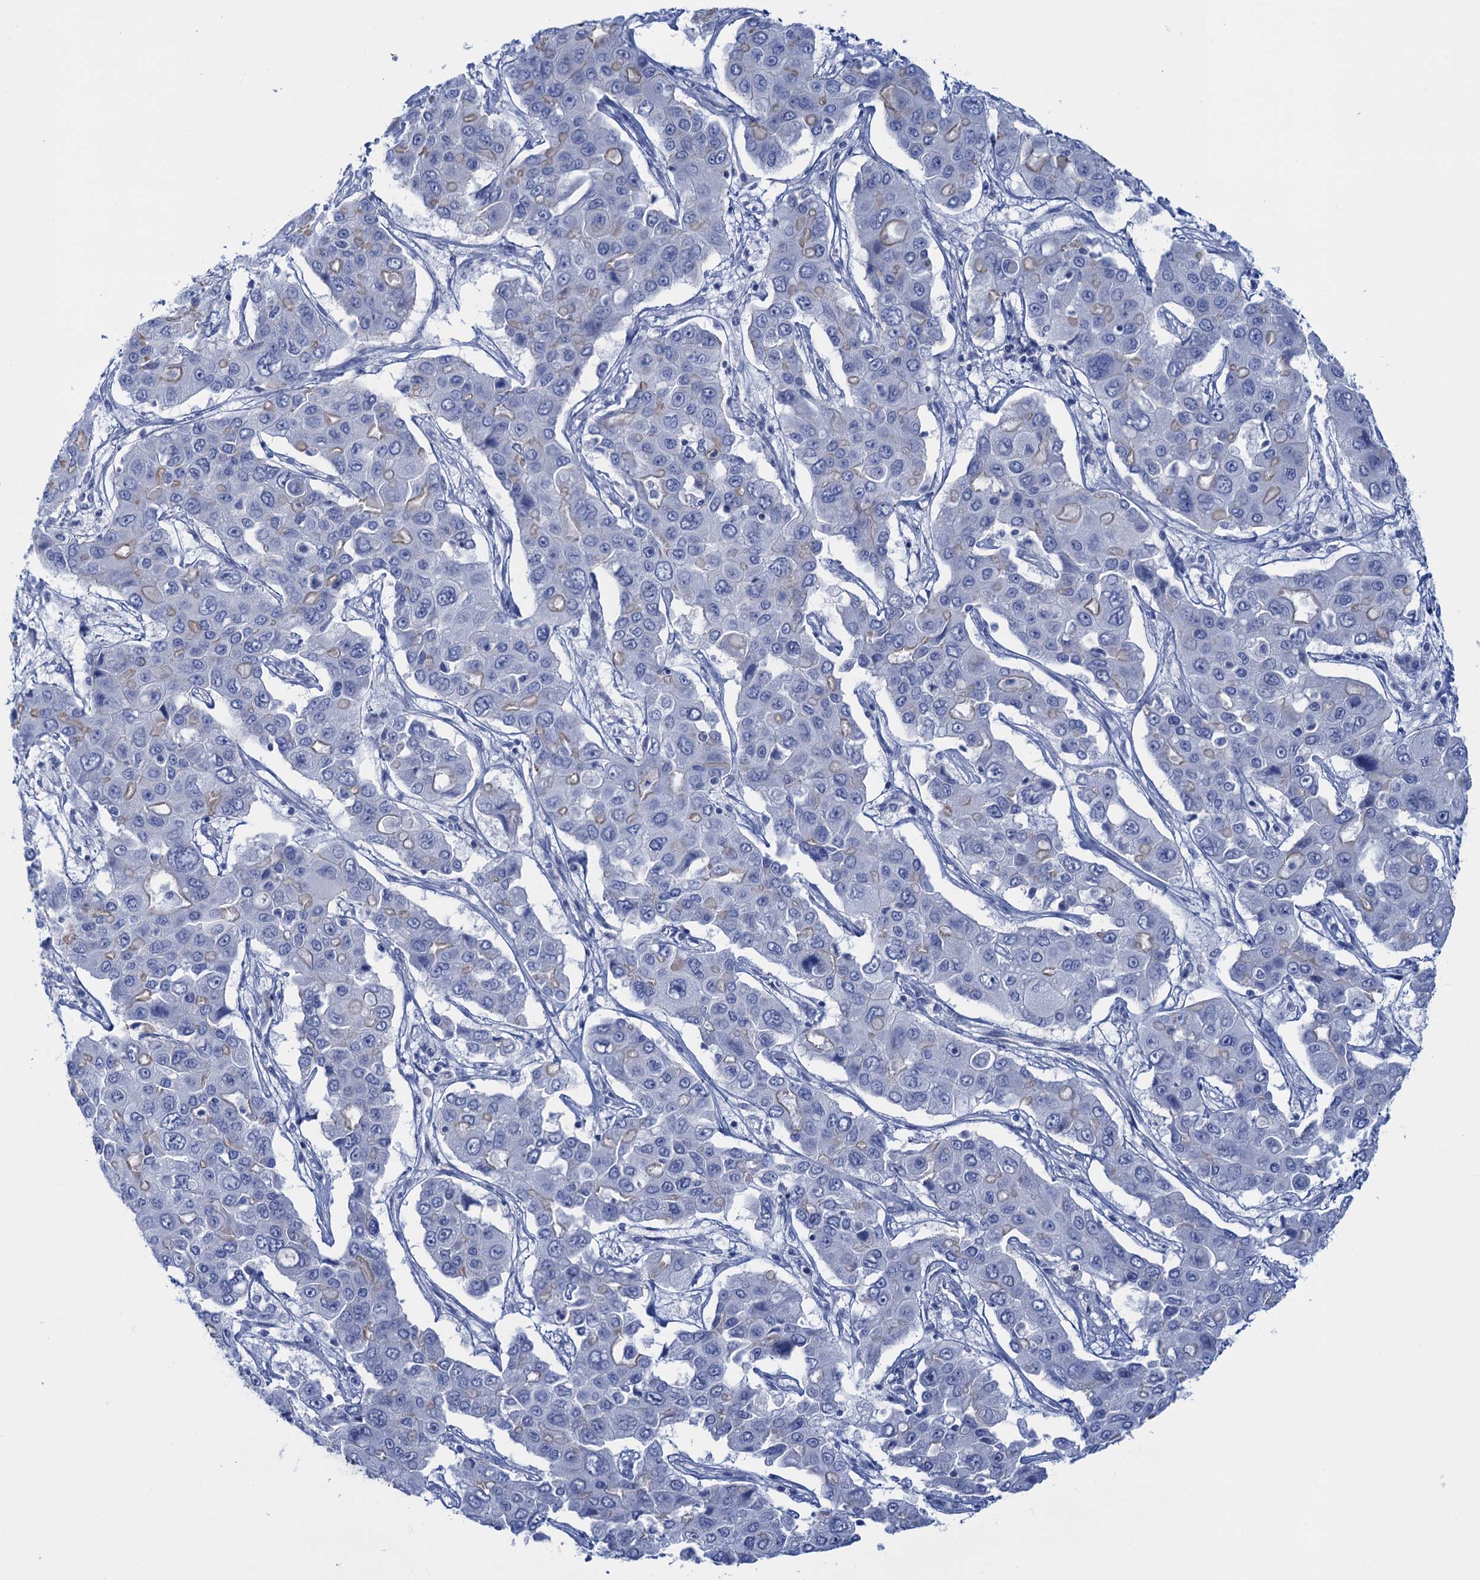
{"staining": {"intensity": "weak", "quantity": "<25%", "location": "cytoplasmic/membranous"}, "tissue": "liver cancer", "cell_type": "Tumor cells", "image_type": "cancer", "snomed": [{"axis": "morphology", "description": "Cholangiocarcinoma"}, {"axis": "topography", "description": "Liver"}], "caption": "Tumor cells show no significant positivity in liver cholangiocarcinoma. The staining is performed using DAB (3,3'-diaminobenzidine) brown chromogen with nuclei counter-stained in using hematoxylin.", "gene": "CALML5", "patient": {"sex": "male", "age": 67}}